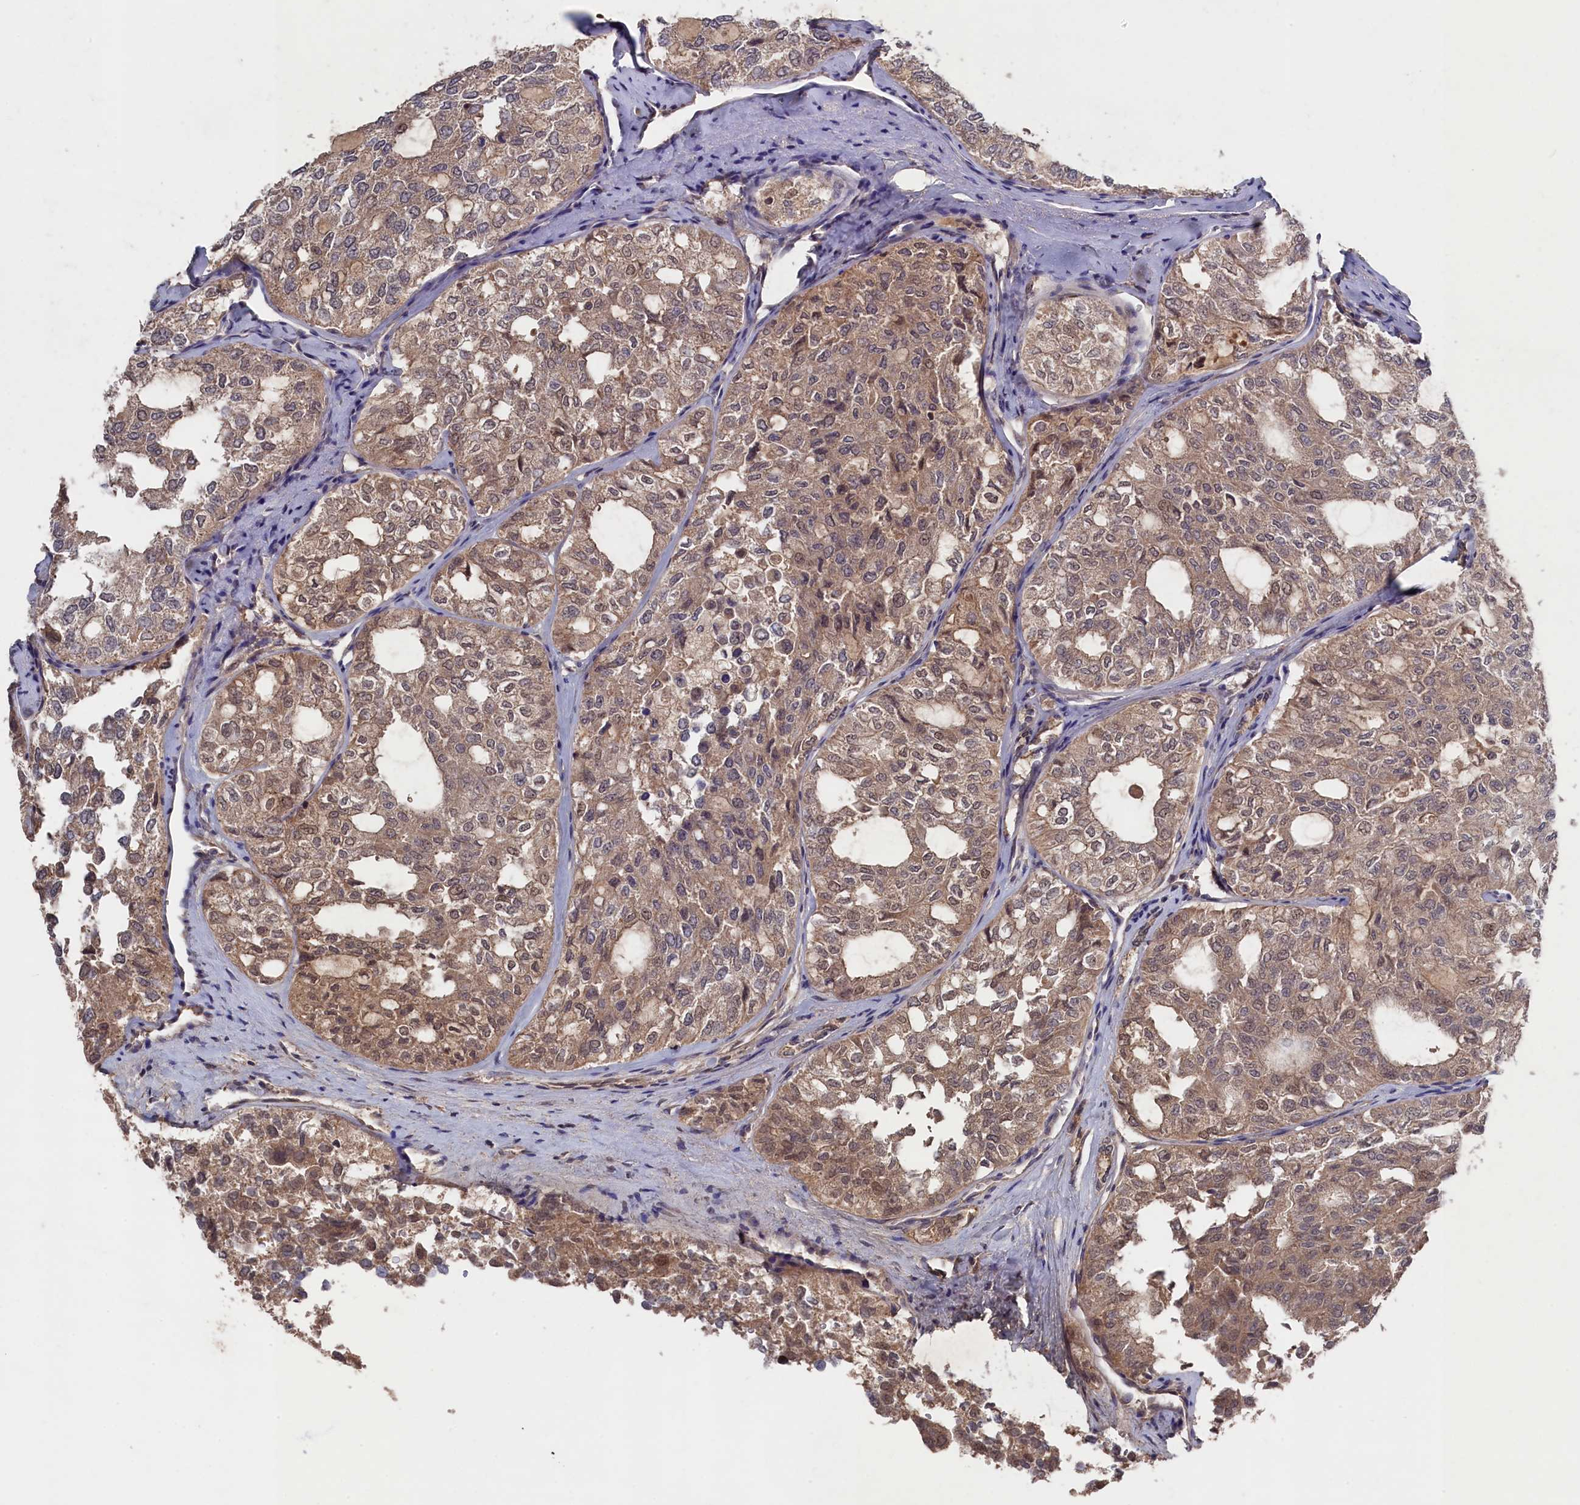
{"staining": {"intensity": "moderate", "quantity": ">75%", "location": "cytoplasmic/membranous,nuclear"}, "tissue": "thyroid cancer", "cell_type": "Tumor cells", "image_type": "cancer", "snomed": [{"axis": "morphology", "description": "Follicular adenoma carcinoma, NOS"}, {"axis": "topography", "description": "Thyroid gland"}], "caption": "Immunohistochemical staining of thyroid cancer (follicular adenoma carcinoma) demonstrates moderate cytoplasmic/membranous and nuclear protein positivity in approximately >75% of tumor cells. The staining was performed using DAB, with brown indicating positive protein expression. Nuclei are stained blue with hematoxylin.", "gene": "TMC5", "patient": {"sex": "male", "age": 75}}